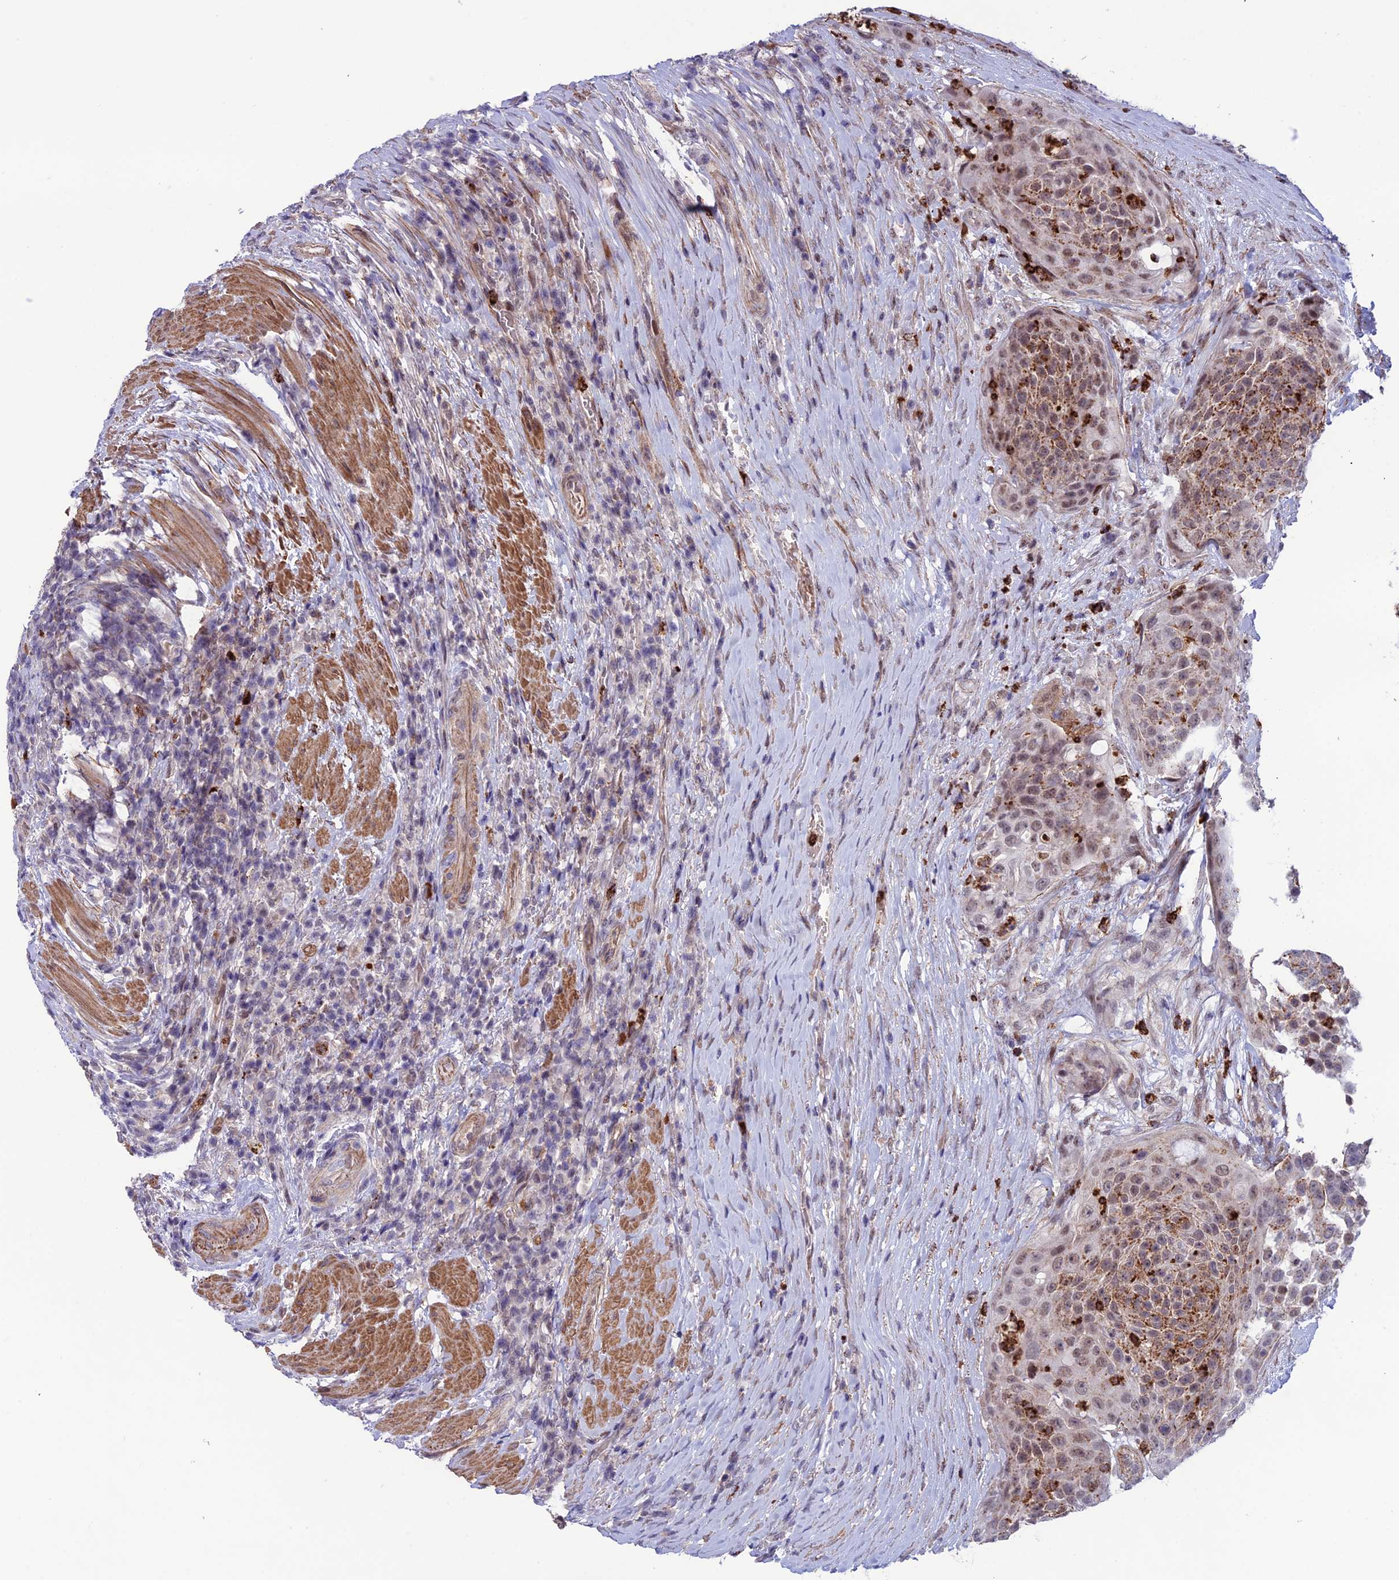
{"staining": {"intensity": "moderate", "quantity": ">75%", "location": "cytoplasmic/membranous,nuclear"}, "tissue": "urothelial cancer", "cell_type": "Tumor cells", "image_type": "cancer", "snomed": [{"axis": "morphology", "description": "Urothelial carcinoma, High grade"}, {"axis": "topography", "description": "Urinary bladder"}], "caption": "About >75% of tumor cells in human urothelial carcinoma (high-grade) show moderate cytoplasmic/membranous and nuclear protein staining as visualized by brown immunohistochemical staining.", "gene": "COL6A6", "patient": {"sex": "female", "age": 63}}